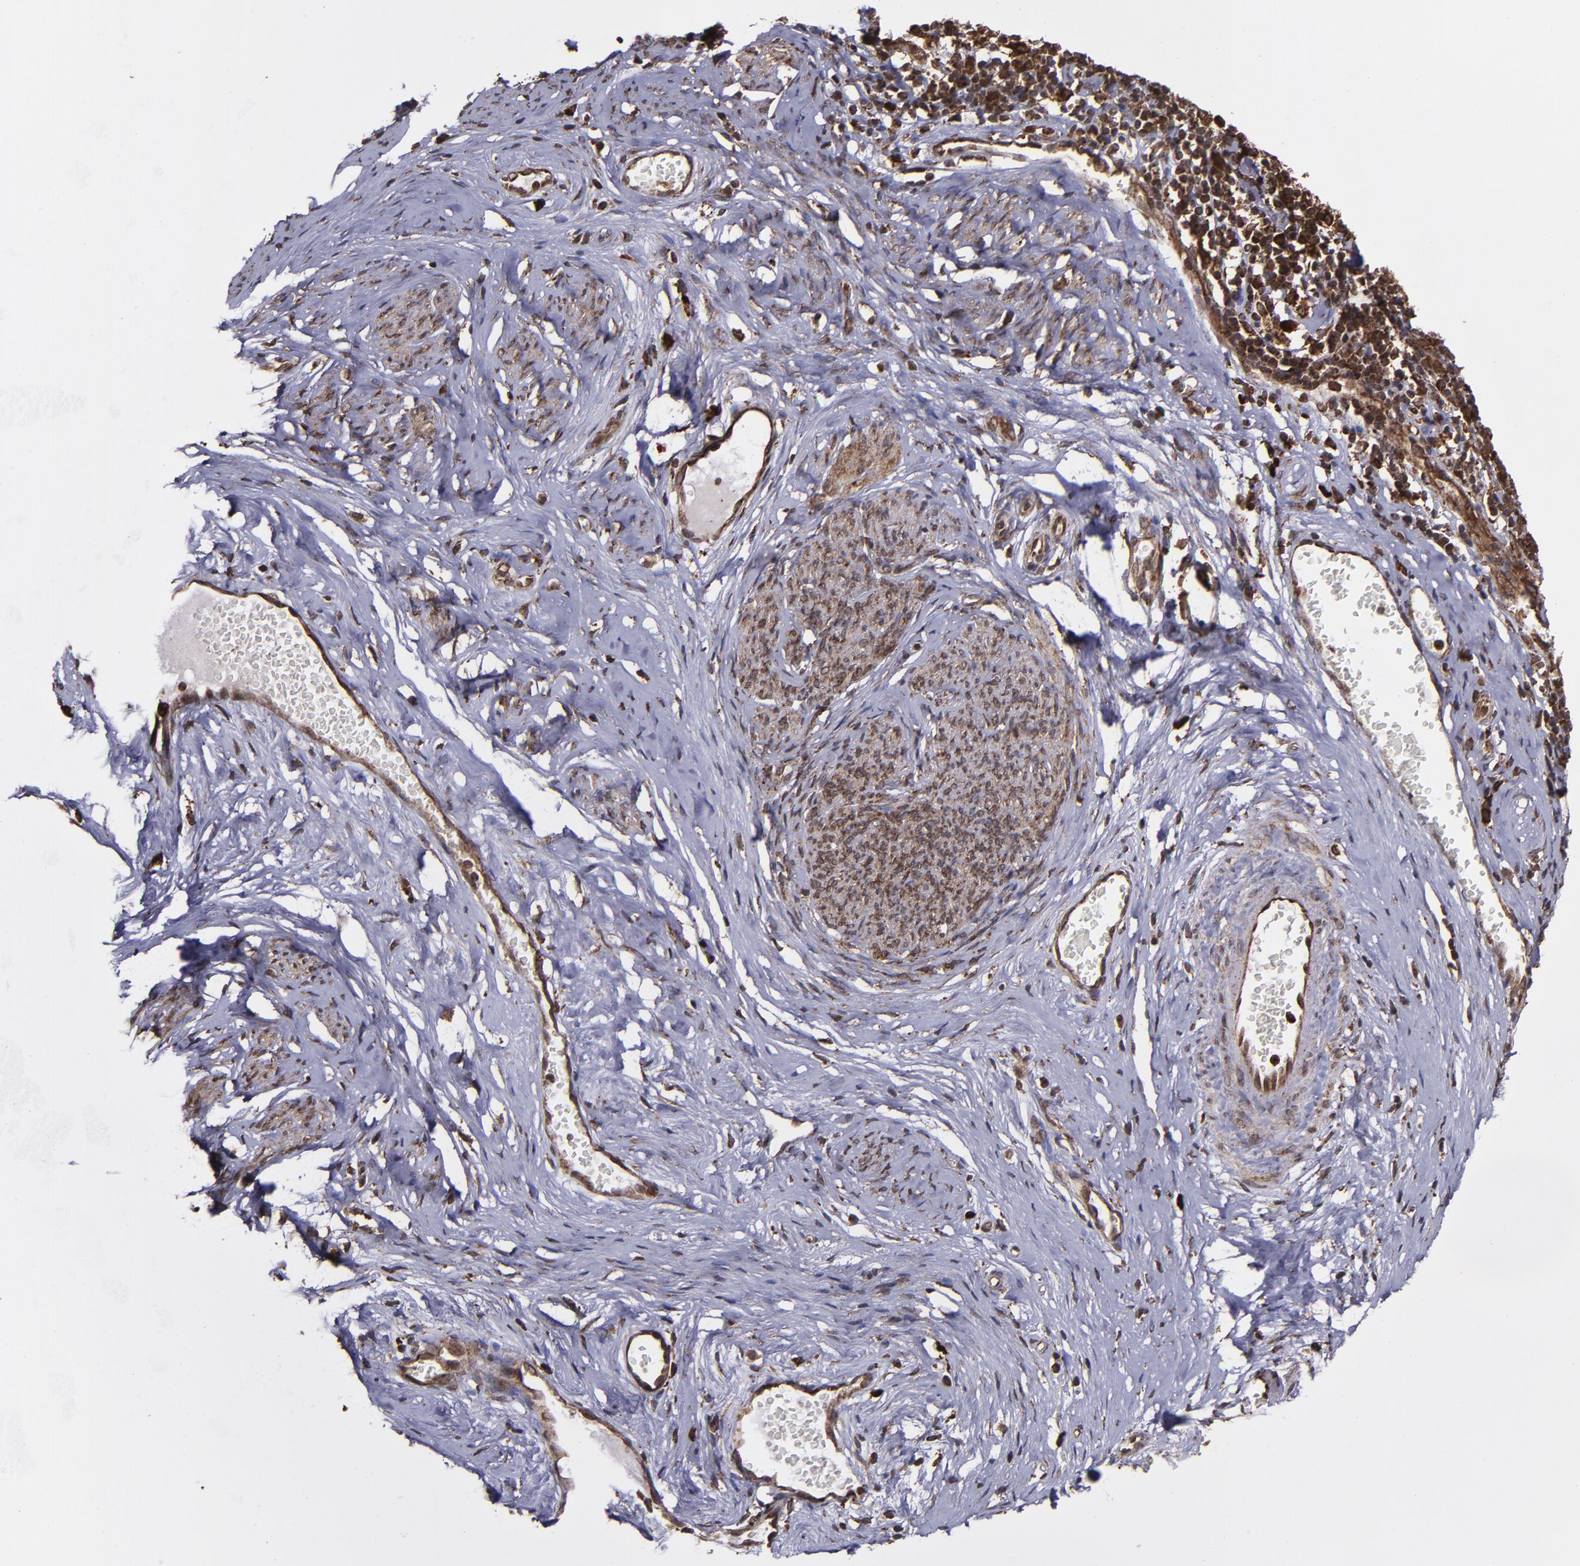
{"staining": {"intensity": "strong", "quantity": ">75%", "location": "cytoplasmic/membranous,nuclear"}, "tissue": "cervical cancer", "cell_type": "Tumor cells", "image_type": "cancer", "snomed": [{"axis": "morphology", "description": "Normal tissue, NOS"}, {"axis": "morphology", "description": "Squamous cell carcinoma, NOS"}, {"axis": "topography", "description": "Cervix"}], "caption": "Cervical cancer stained for a protein (brown) demonstrates strong cytoplasmic/membranous and nuclear positive positivity in about >75% of tumor cells.", "gene": "EIF4ENIF1", "patient": {"sex": "female", "age": 67}}